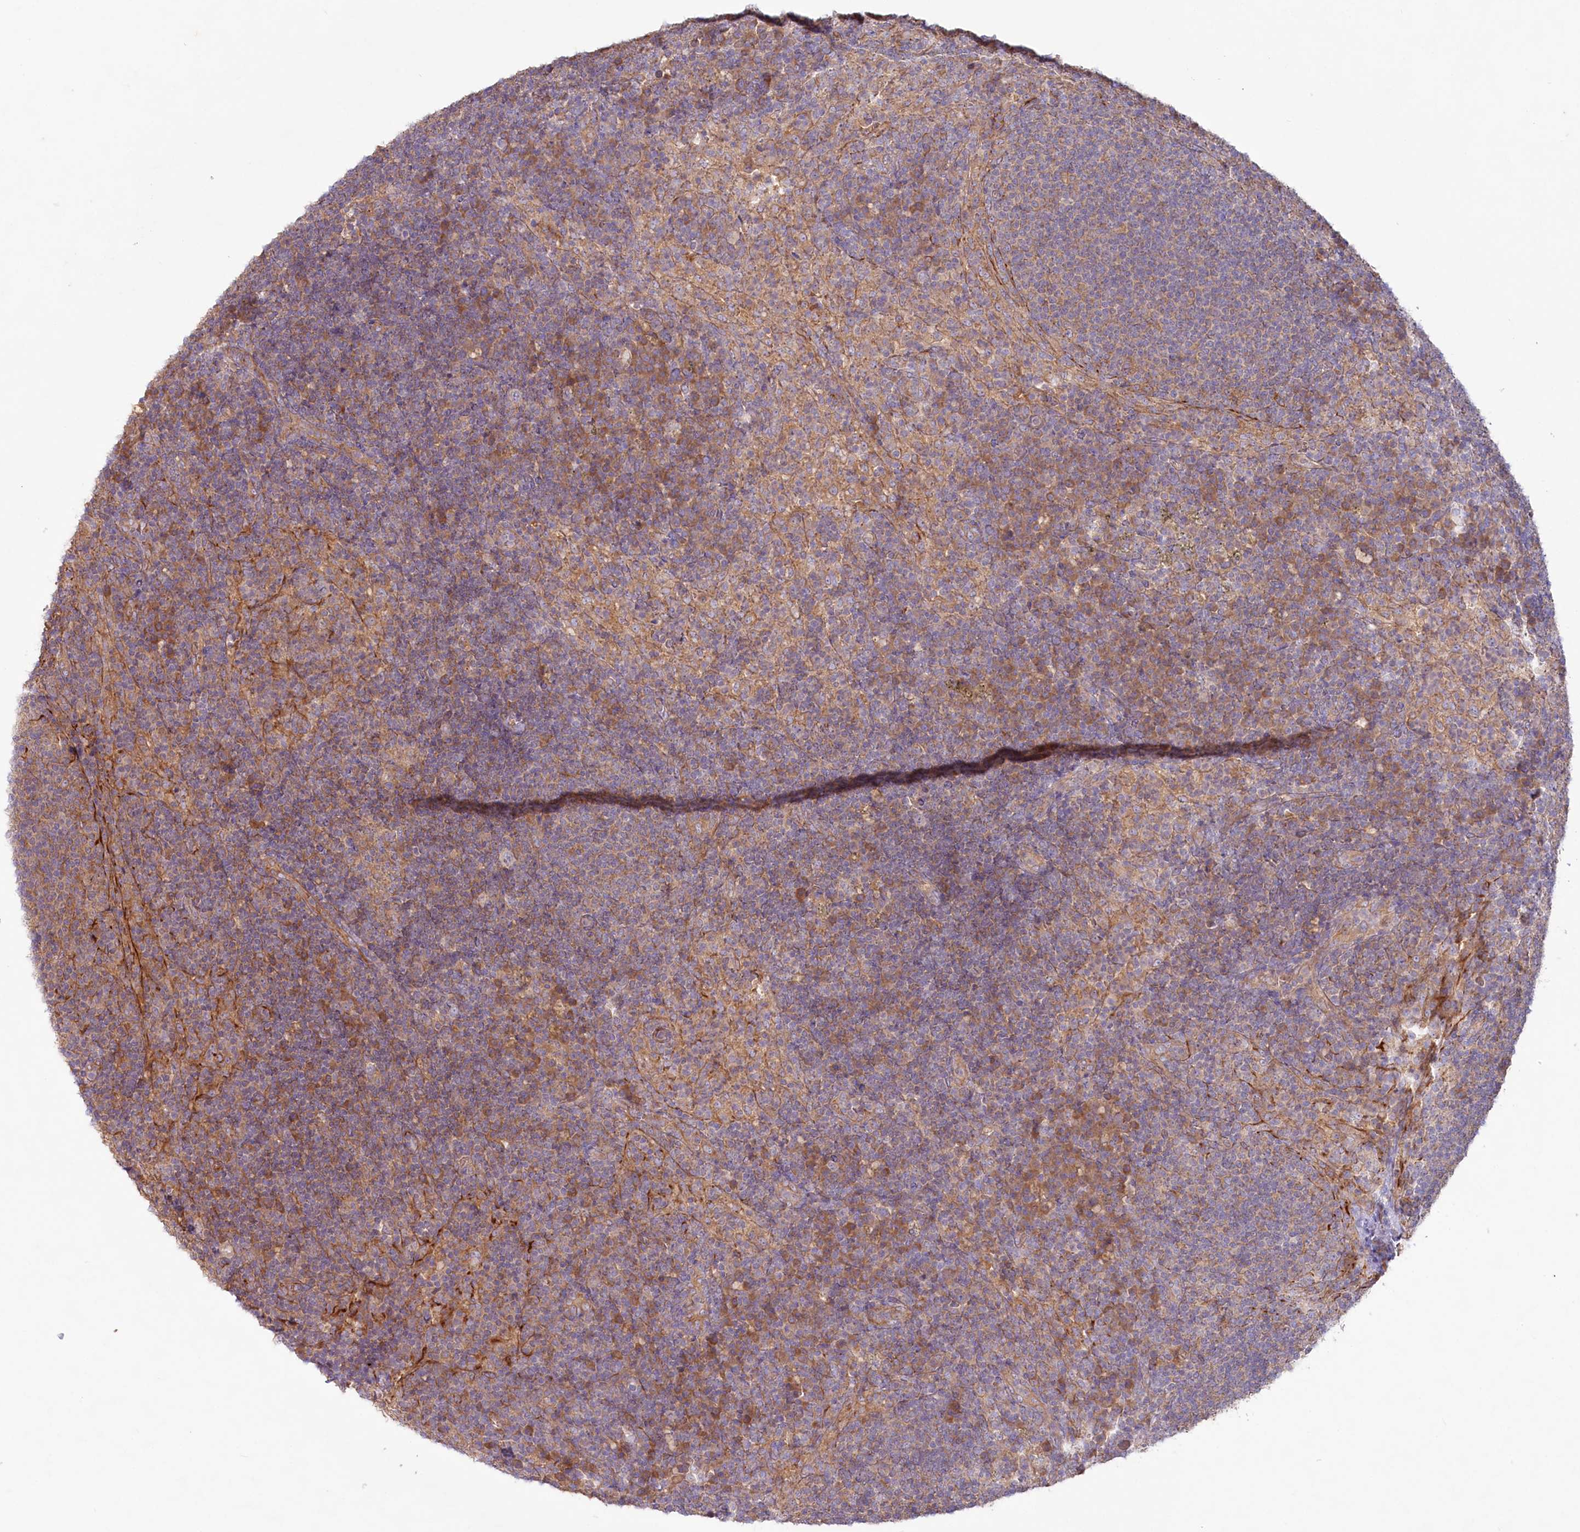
{"staining": {"intensity": "moderate", "quantity": ">75%", "location": "cytoplasmic/membranous"}, "tissue": "lymph node", "cell_type": "Germinal center cells", "image_type": "normal", "snomed": [{"axis": "morphology", "description": "Normal tissue, NOS"}, {"axis": "topography", "description": "Lymph node"}], "caption": "This histopathology image shows immunohistochemistry staining of normal lymph node, with medium moderate cytoplasmic/membranous staining in approximately >75% of germinal center cells.", "gene": "TNIP1", "patient": {"sex": "female", "age": 70}}